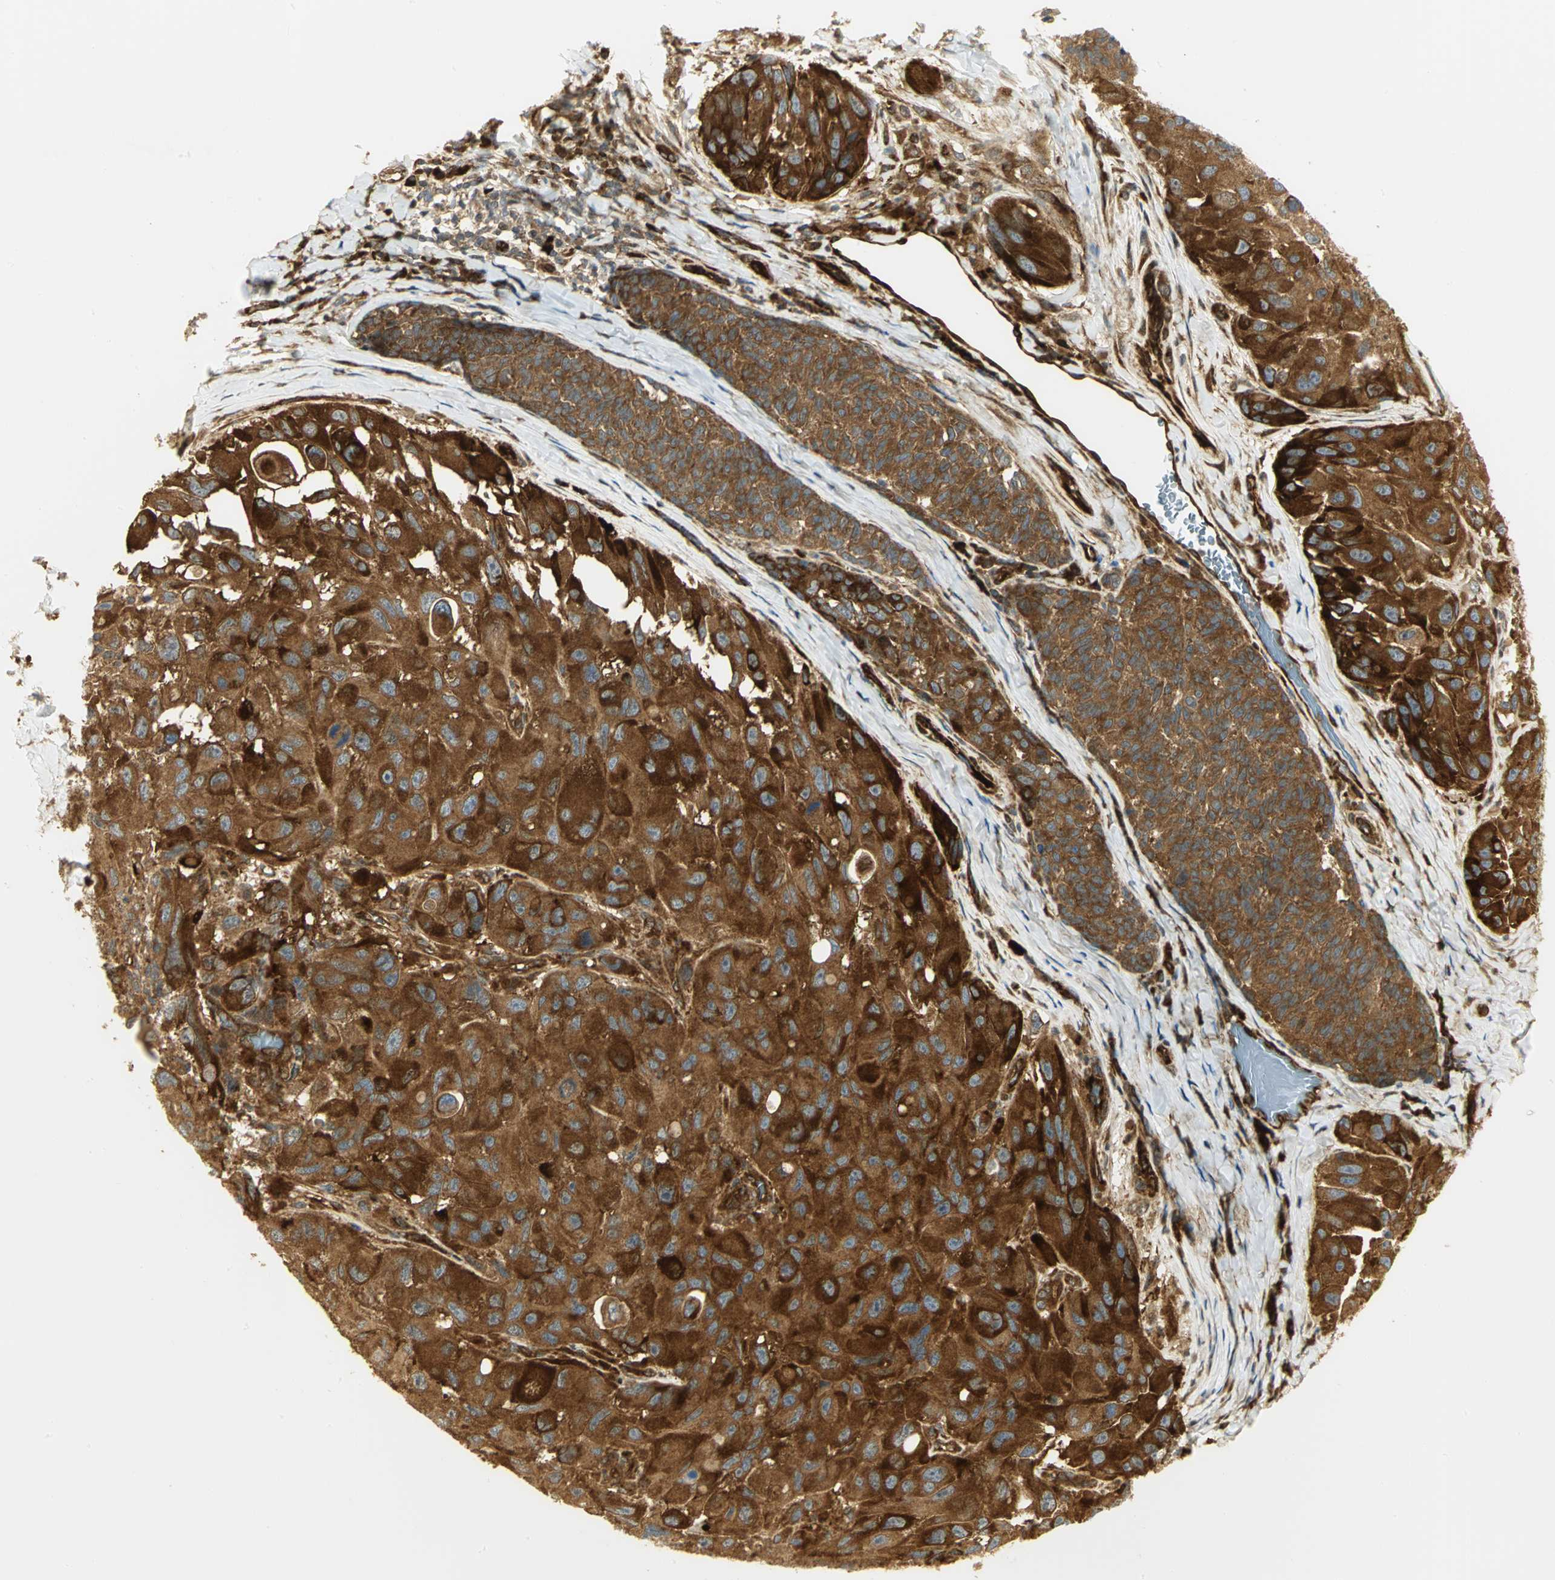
{"staining": {"intensity": "strong", "quantity": ">75%", "location": "cytoplasmic/membranous"}, "tissue": "melanoma", "cell_type": "Tumor cells", "image_type": "cancer", "snomed": [{"axis": "morphology", "description": "Malignant melanoma, NOS"}, {"axis": "topography", "description": "Skin"}], "caption": "DAB immunohistochemical staining of malignant melanoma displays strong cytoplasmic/membranous protein staining in about >75% of tumor cells.", "gene": "EEA1", "patient": {"sex": "female", "age": 73}}